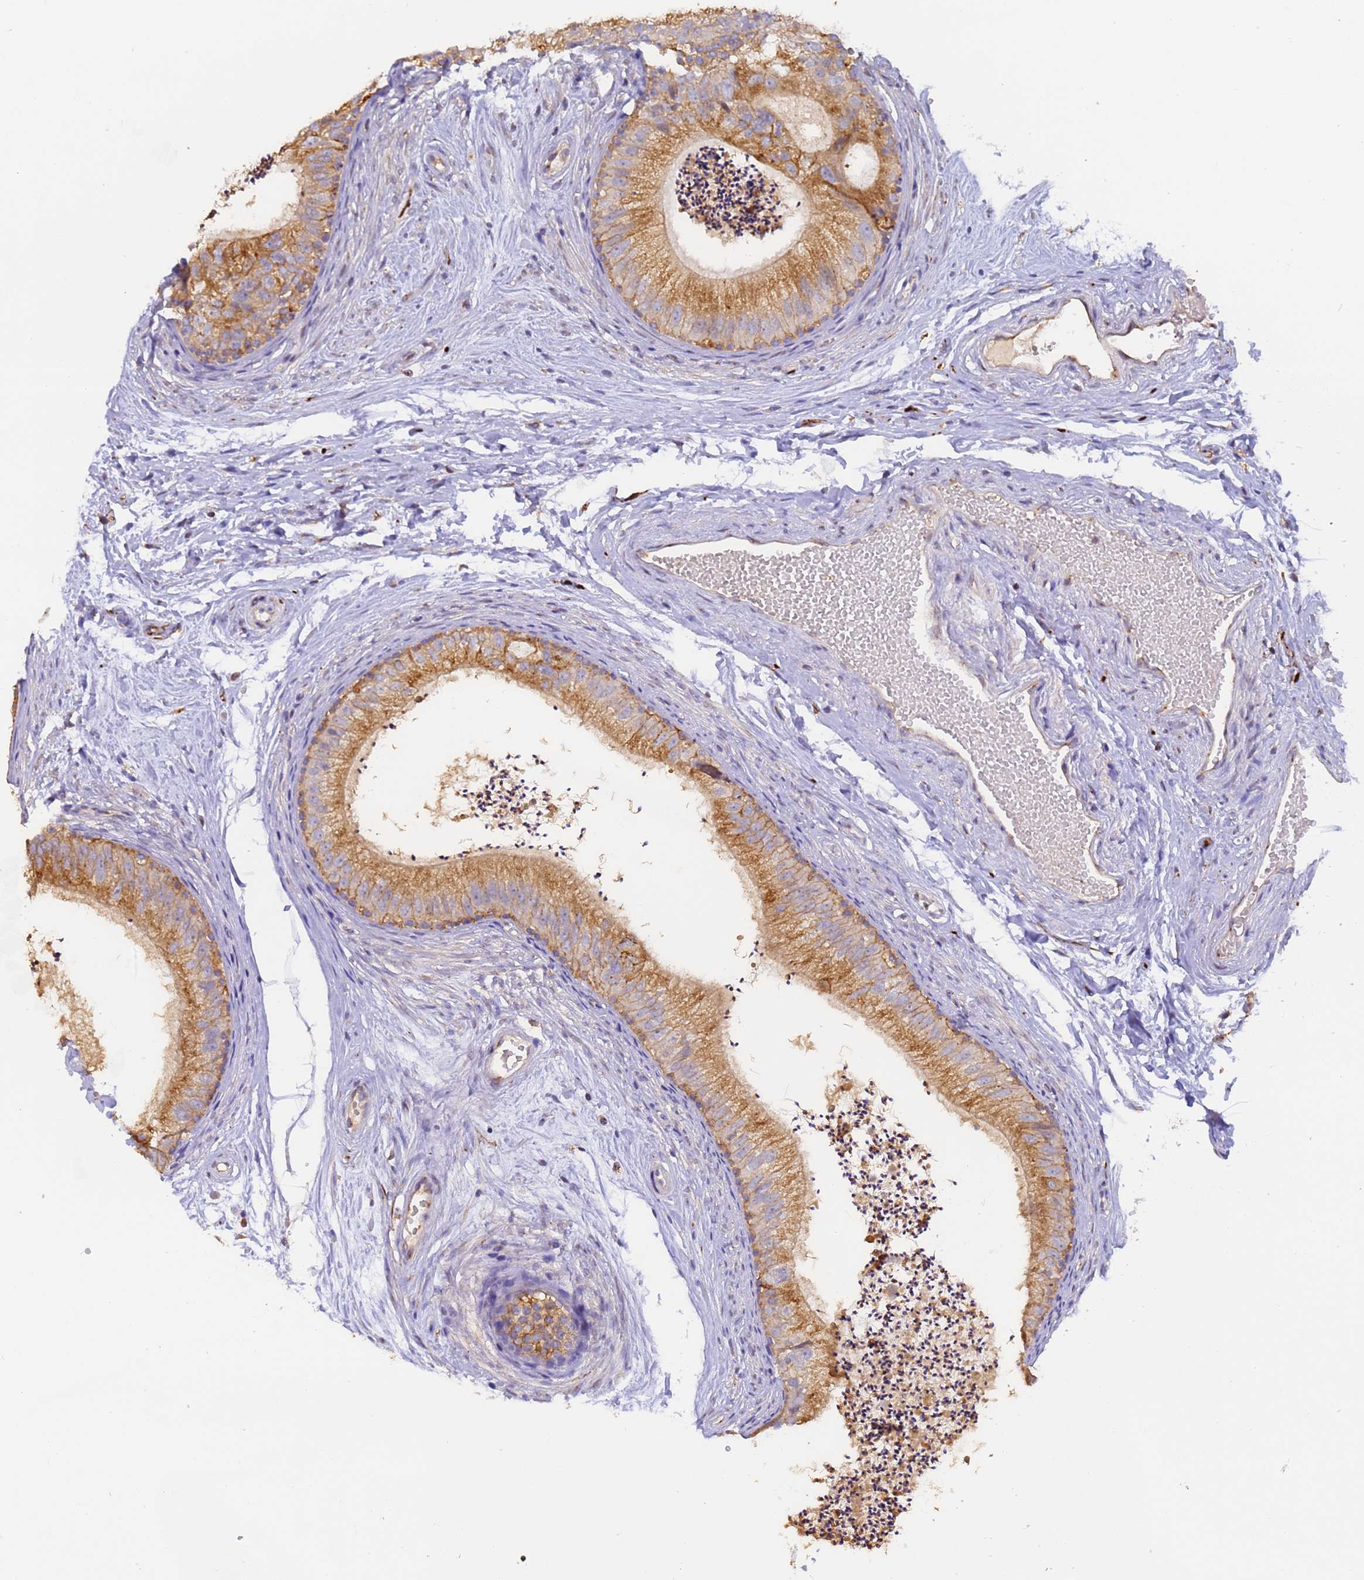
{"staining": {"intensity": "moderate", "quantity": ">75%", "location": "cytoplasmic/membranous"}, "tissue": "epididymis", "cell_type": "Glandular cells", "image_type": "normal", "snomed": [{"axis": "morphology", "description": "Normal tissue, NOS"}, {"axis": "topography", "description": "Epididymis"}], "caption": "IHC staining of normal epididymis, which reveals medium levels of moderate cytoplasmic/membranous positivity in about >75% of glandular cells indicating moderate cytoplasmic/membranous protein staining. The staining was performed using DAB (3,3'-diaminobenzidine) (brown) for protein detection and nuclei were counterstained in hematoxylin (blue).", "gene": "M6PR", "patient": {"sex": "male", "age": 56}}